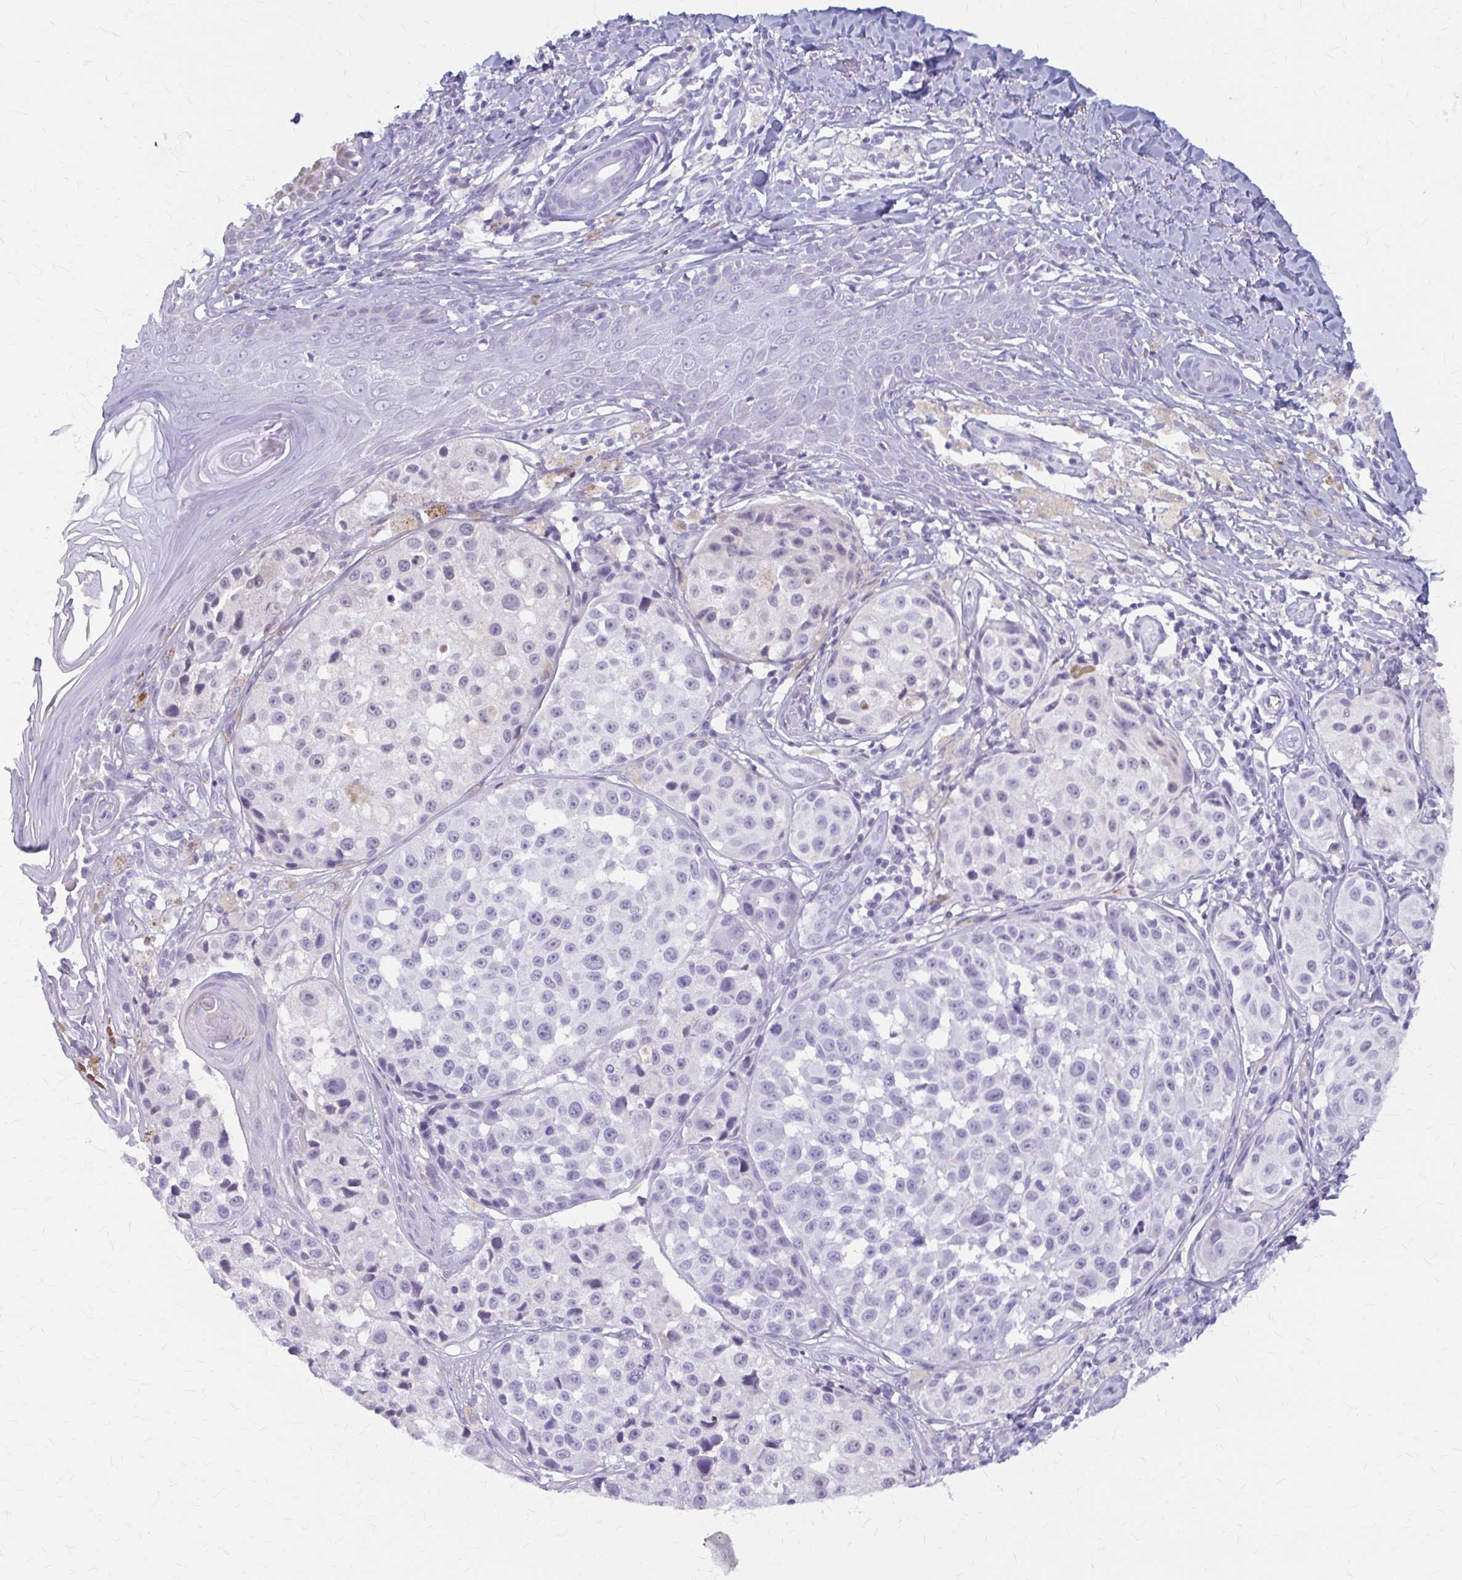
{"staining": {"intensity": "negative", "quantity": "none", "location": "none"}, "tissue": "melanoma", "cell_type": "Tumor cells", "image_type": "cancer", "snomed": [{"axis": "morphology", "description": "Malignant melanoma, NOS"}, {"axis": "topography", "description": "Skin"}], "caption": "Immunohistochemistry histopathology image of neoplastic tissue: human malignant melanoma stained with DAB reveals no significant protein positivity in tumor cells.", "gene": "KLHDC7A", "patient": {"sex": "male", "age": 39}}